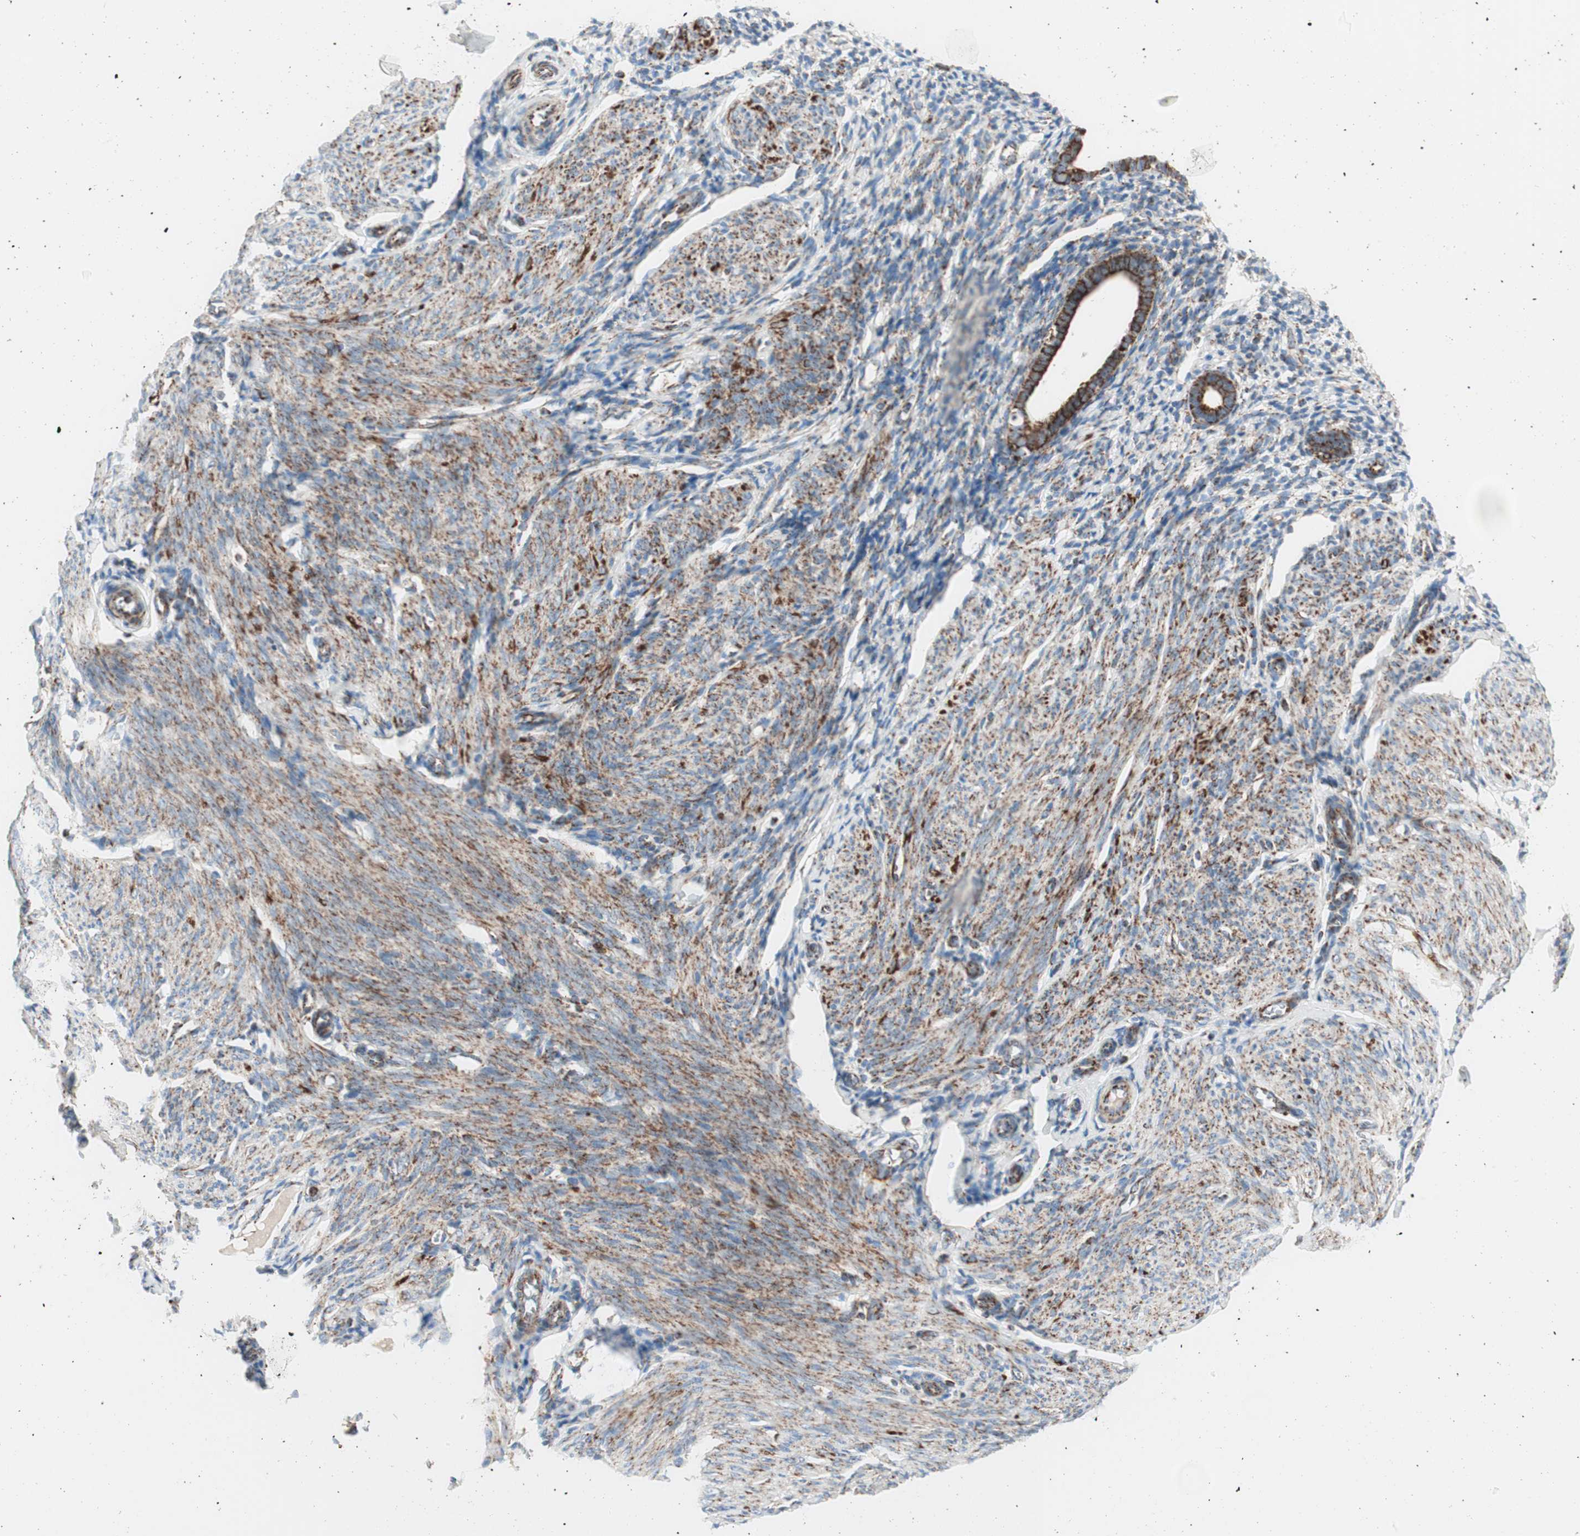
{"staining": {"intensity": "strong", "quantity": "25%-75%", "location": "cytoplasmic/membranous"}, "tissue": "endometrium", "cell_type": "Cells in endometrial stroma", "image_type": "normal", "snomed": [{"axis": "morphology", "description": "Normal tissue, NOS"}, {"axis": "topography", "description": "Endometrium"}], "caption": "Approximately 25%-75% of cells in endometrial stroma in normal human endometrium display strong cytoplasmic/membranous protein staining as visualized by brown immunohistochemical staining.", "gene": "TOMM20", "patient": {"sex": "female", "age": 61}}